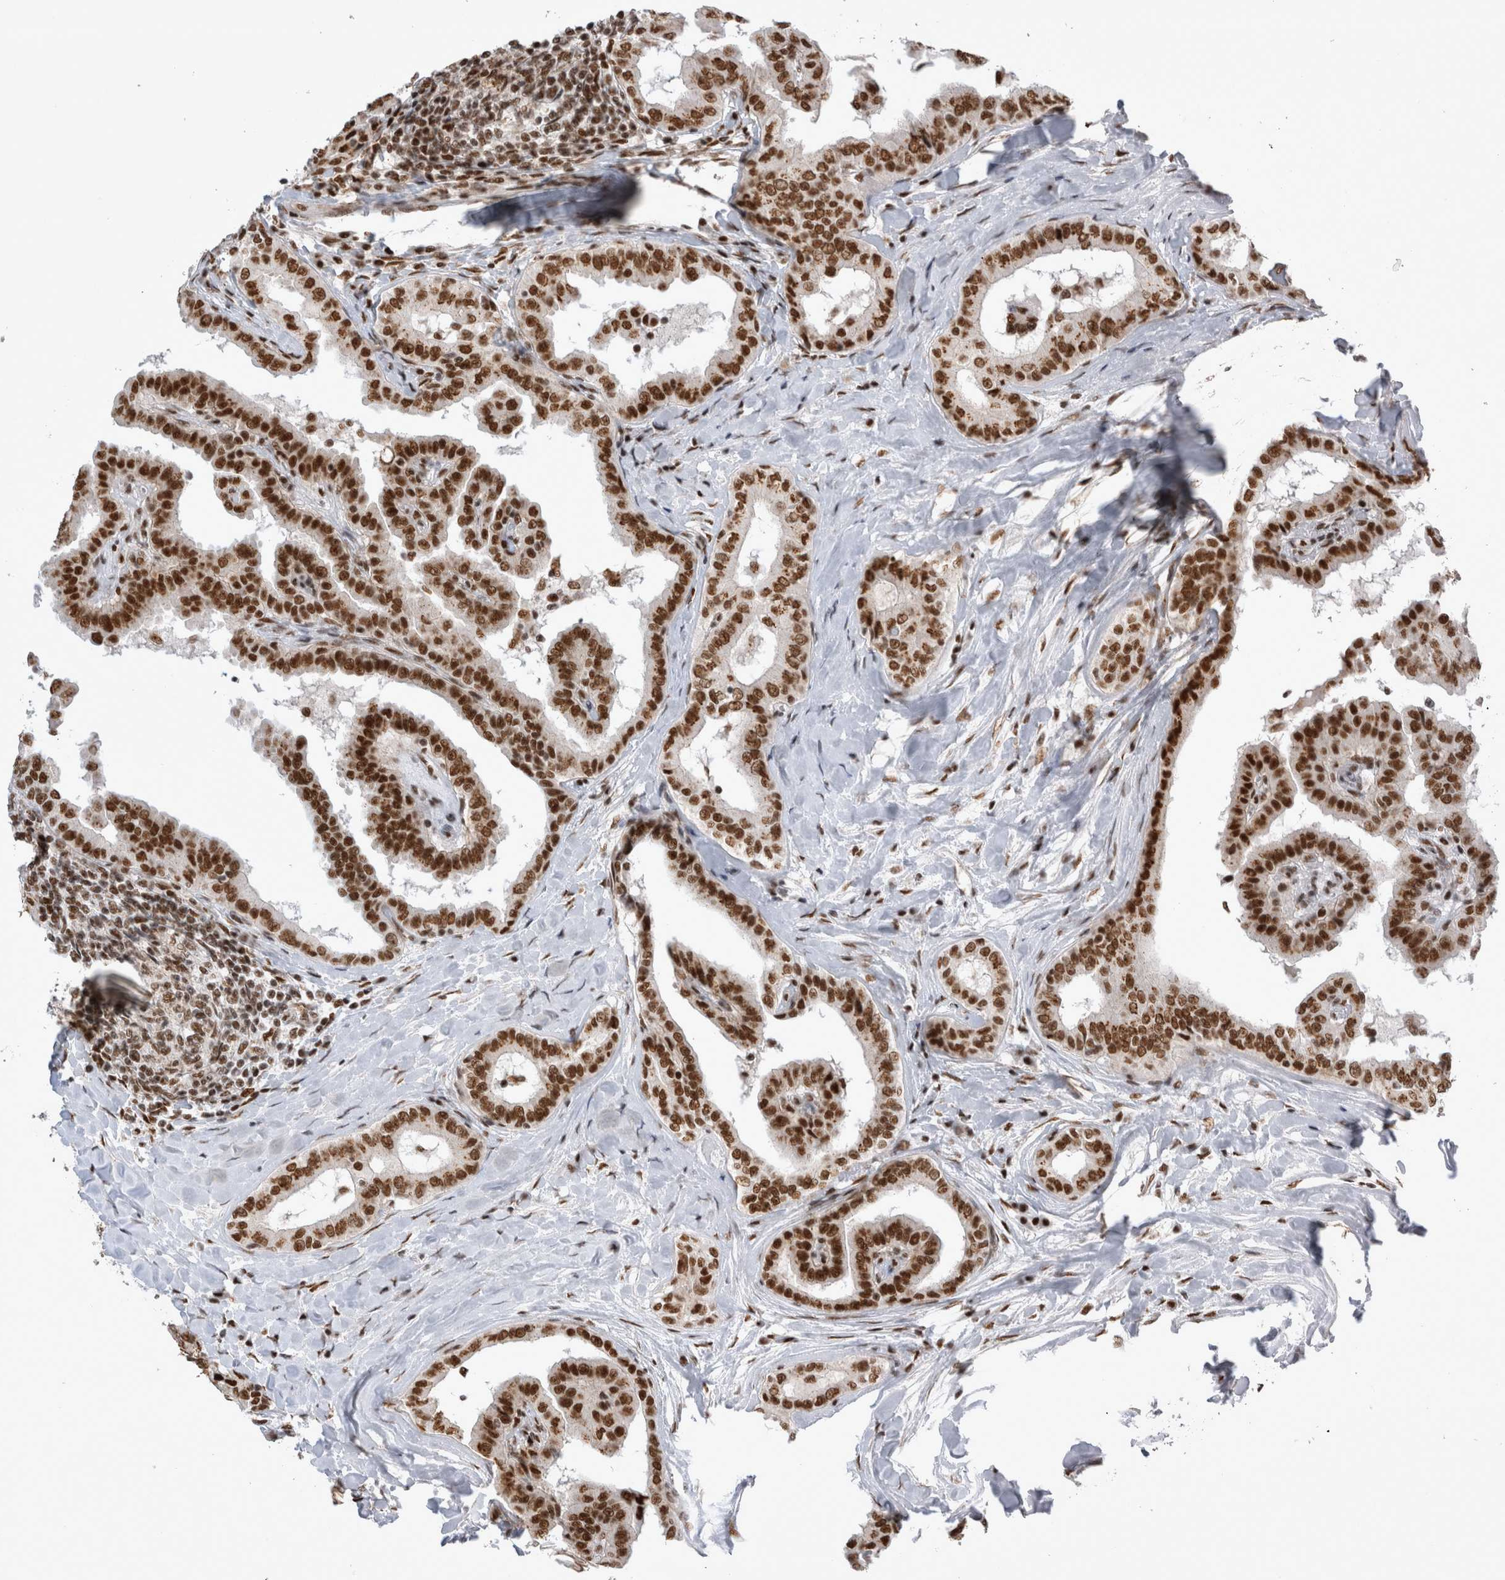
{"staining": {"intensity": "strong", "quantity": ">75%", "location": "nuclear"}, "tissue": "thyroid cancer", "cell_type": "Tumor cells", "image_type": "cancer", "snomed": [{"axis": "morphology", "description": "Papillary adenocarcinoma, NOS"}, {"axis": "topography", "description": "Thyroid gland"}], "caption": "Immunohistochemical staining of papillary adenocarcinoma (thyroid) exhibits high levels of strong nuclear positivity in about >75% of tumor cells.", "gene": "EYA2", "patient": {"sex": "male", "age": 33}}